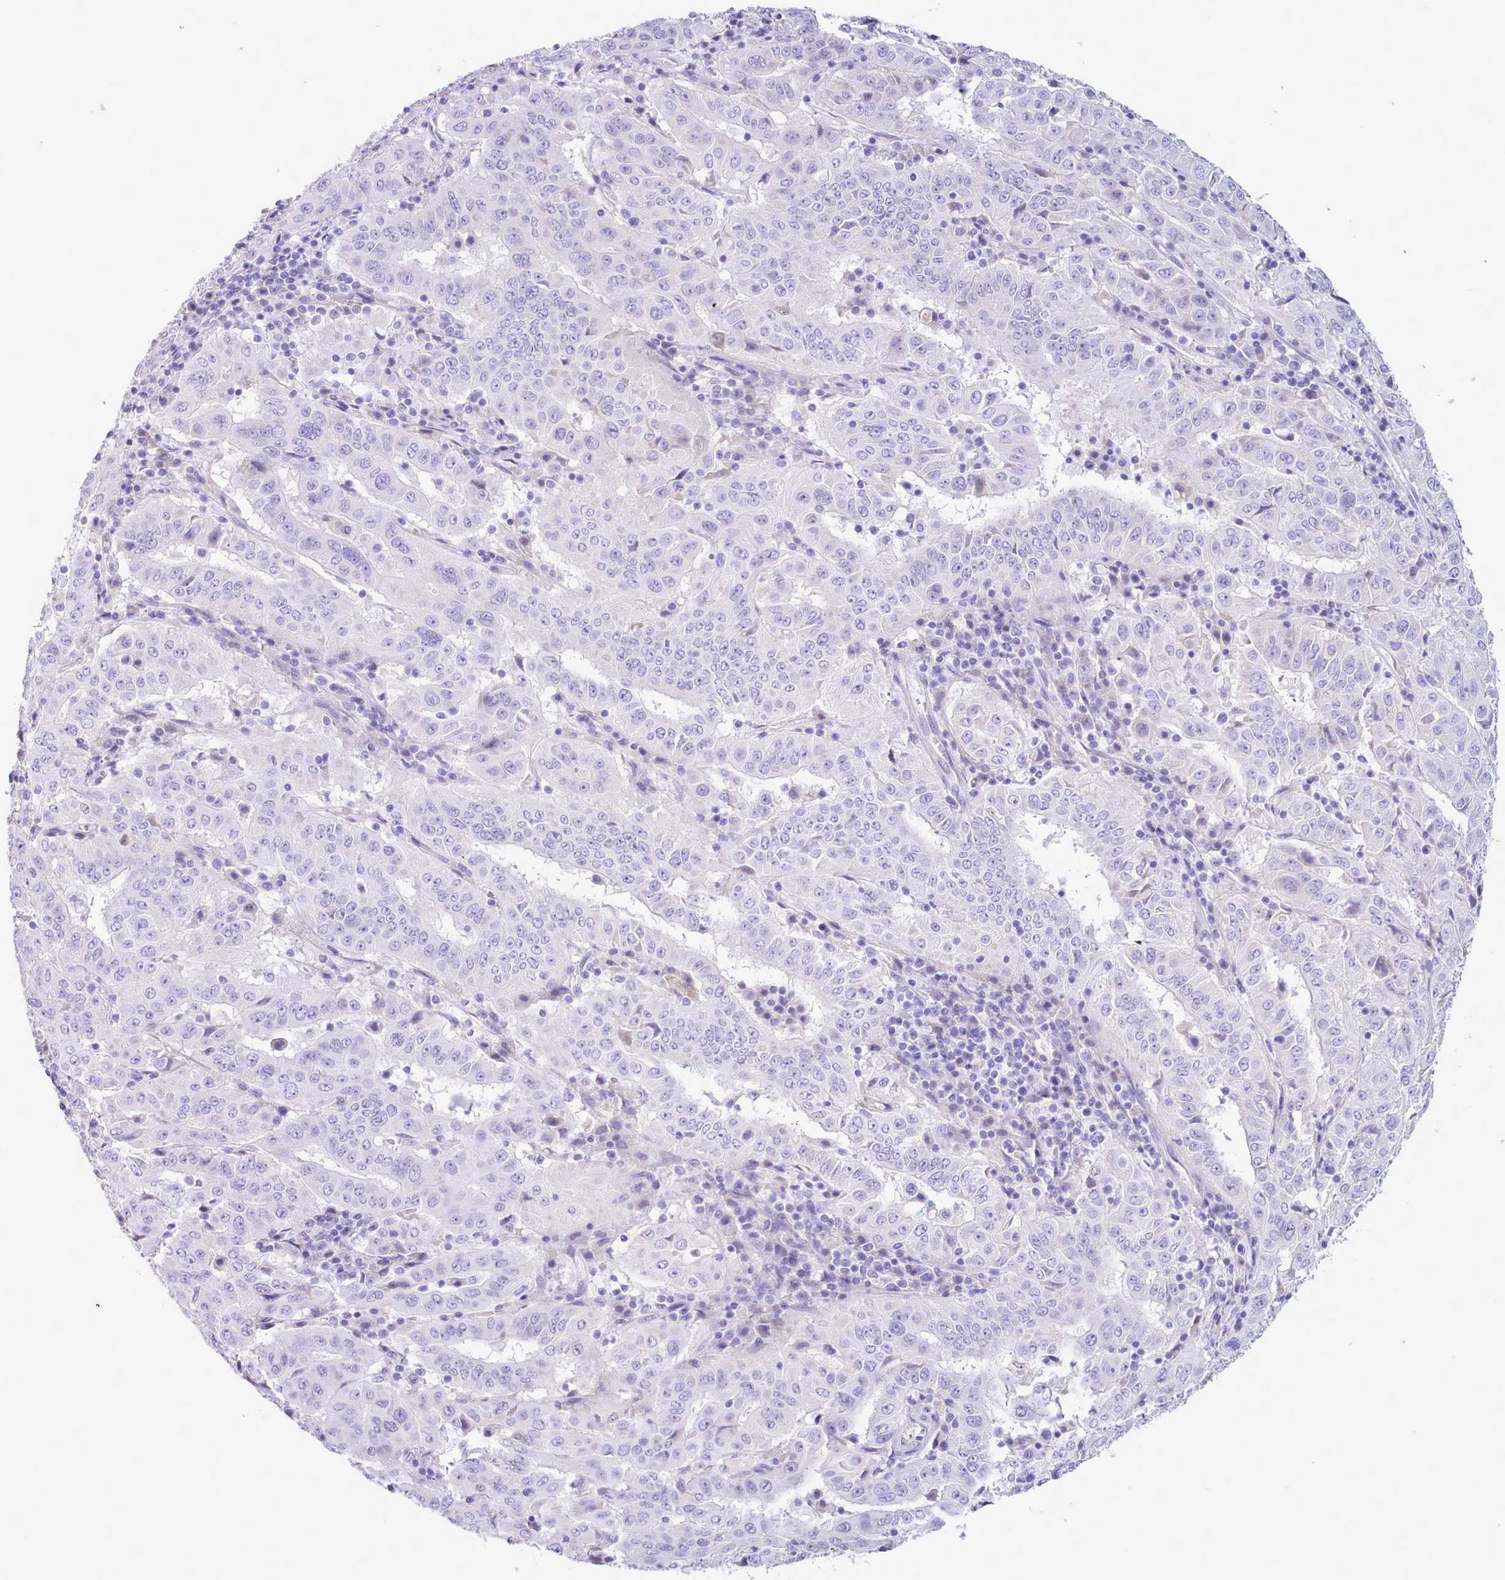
{"staining": {"intensity": "negative", "quantity": "none", "location": "none"}, "tissue": "pancreatic cancer", "cell_type": "Tumor cells", "image_type": "cancer", "snomed": [{"axis": "morphology", "description": "Adenocarcinoma, NOS"}, {"axis": "topography", "description": "Pancreas"}], "caption": "The photomicrograph exhibits no significant staining in tumor cells of adenocarcinoma (pancreatic).", "gene": "CYP2A13", "patient": {"sex": "male", "age": 63}}